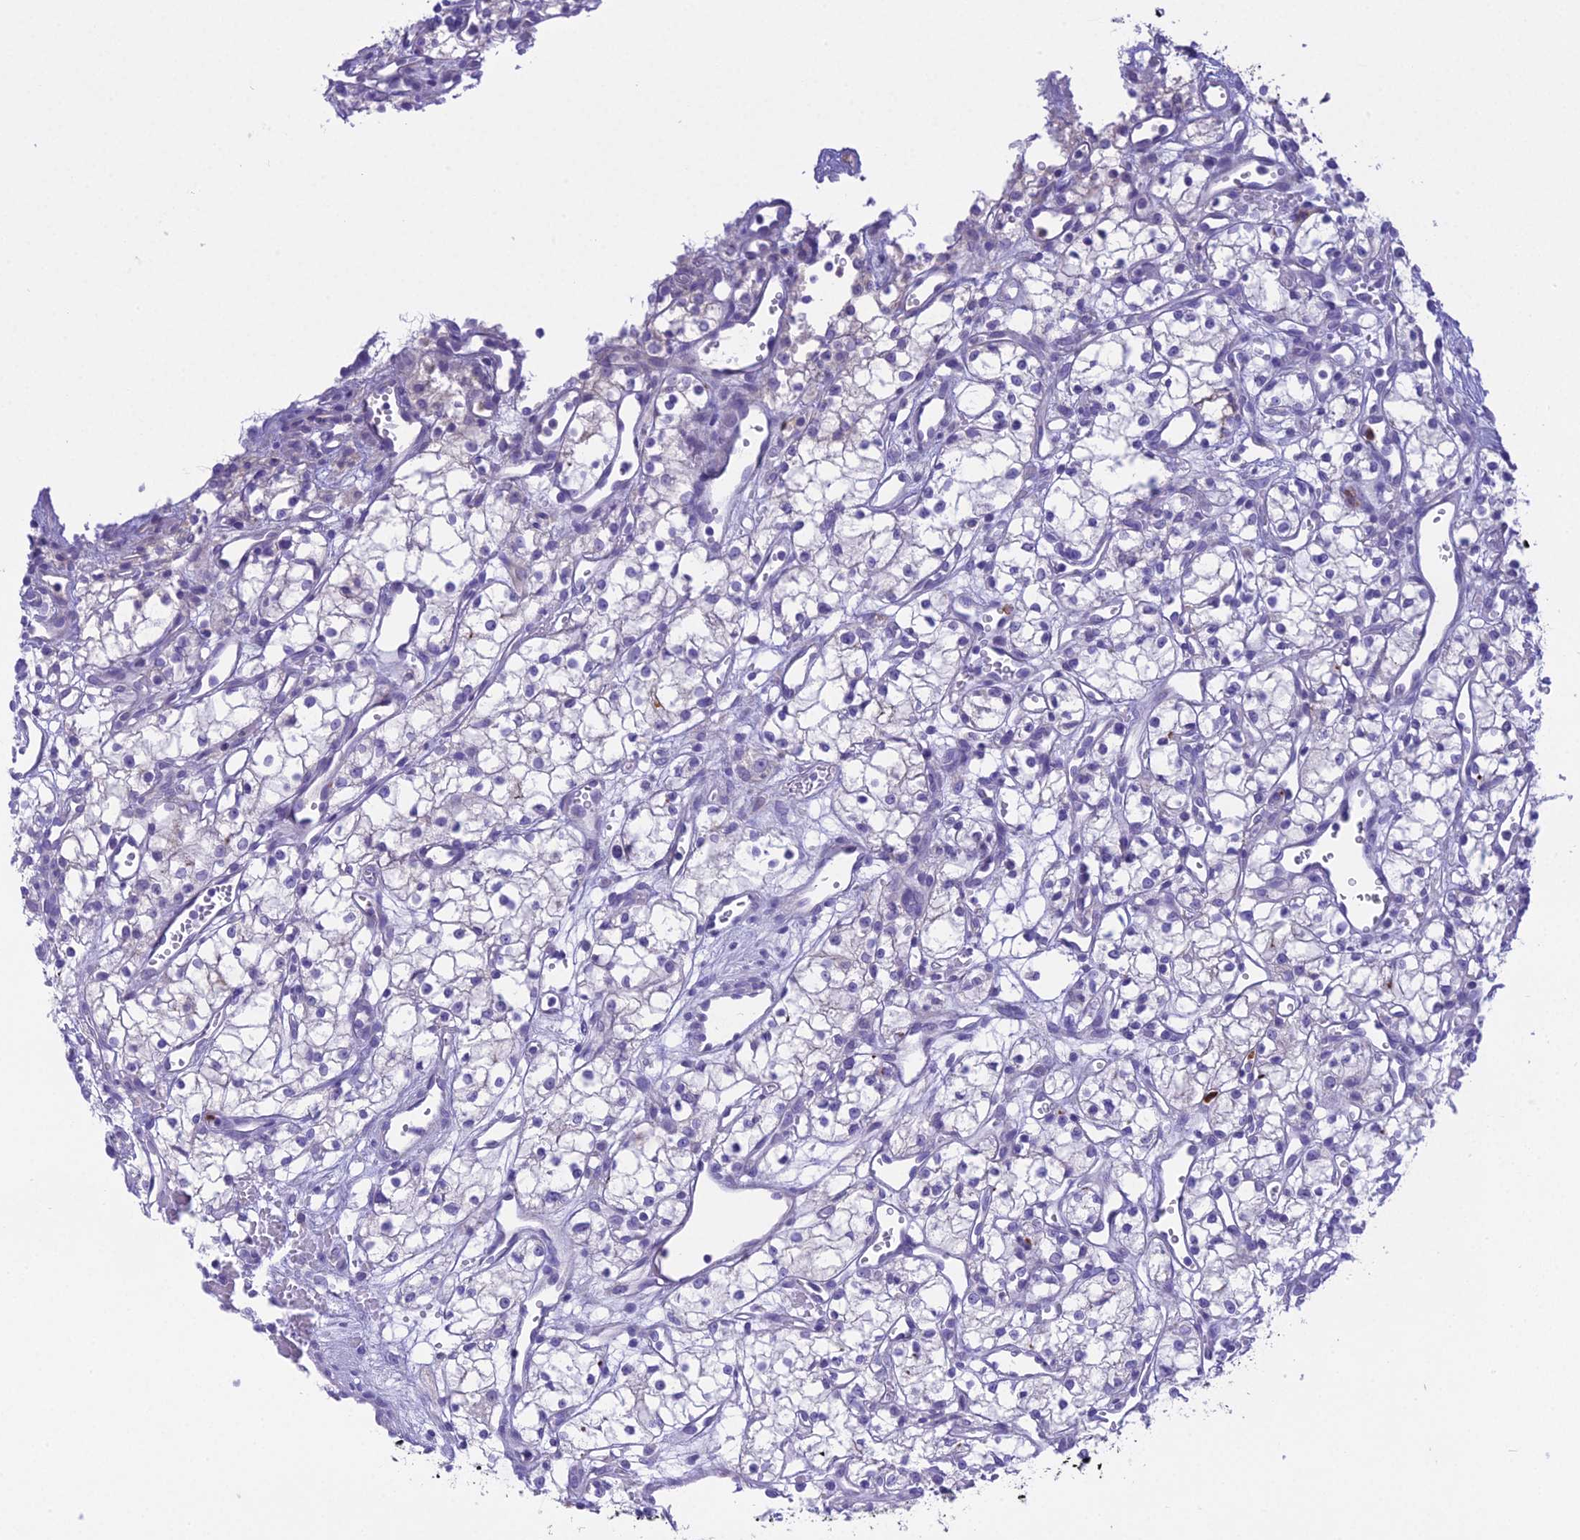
{"staining": {"intensity": "negative", "quantity": "none", "location": "none"}, "tissue": "renal cancer", "cell_type": "Tumor cells", "image_type": "cancer", "snomed": [{"axis": "morphology", "description": "Adenocarcinoma, NOS"}, {"axis": "topography", "description": "Kidney"}], "caption": "IHC image of human renal cancer (adenocarcinoma) stained for a protein (brown), which displays no positivity in tumor cells.", "gene": "KIAA0408", "patient": {"sex": "male", "age": 59}}